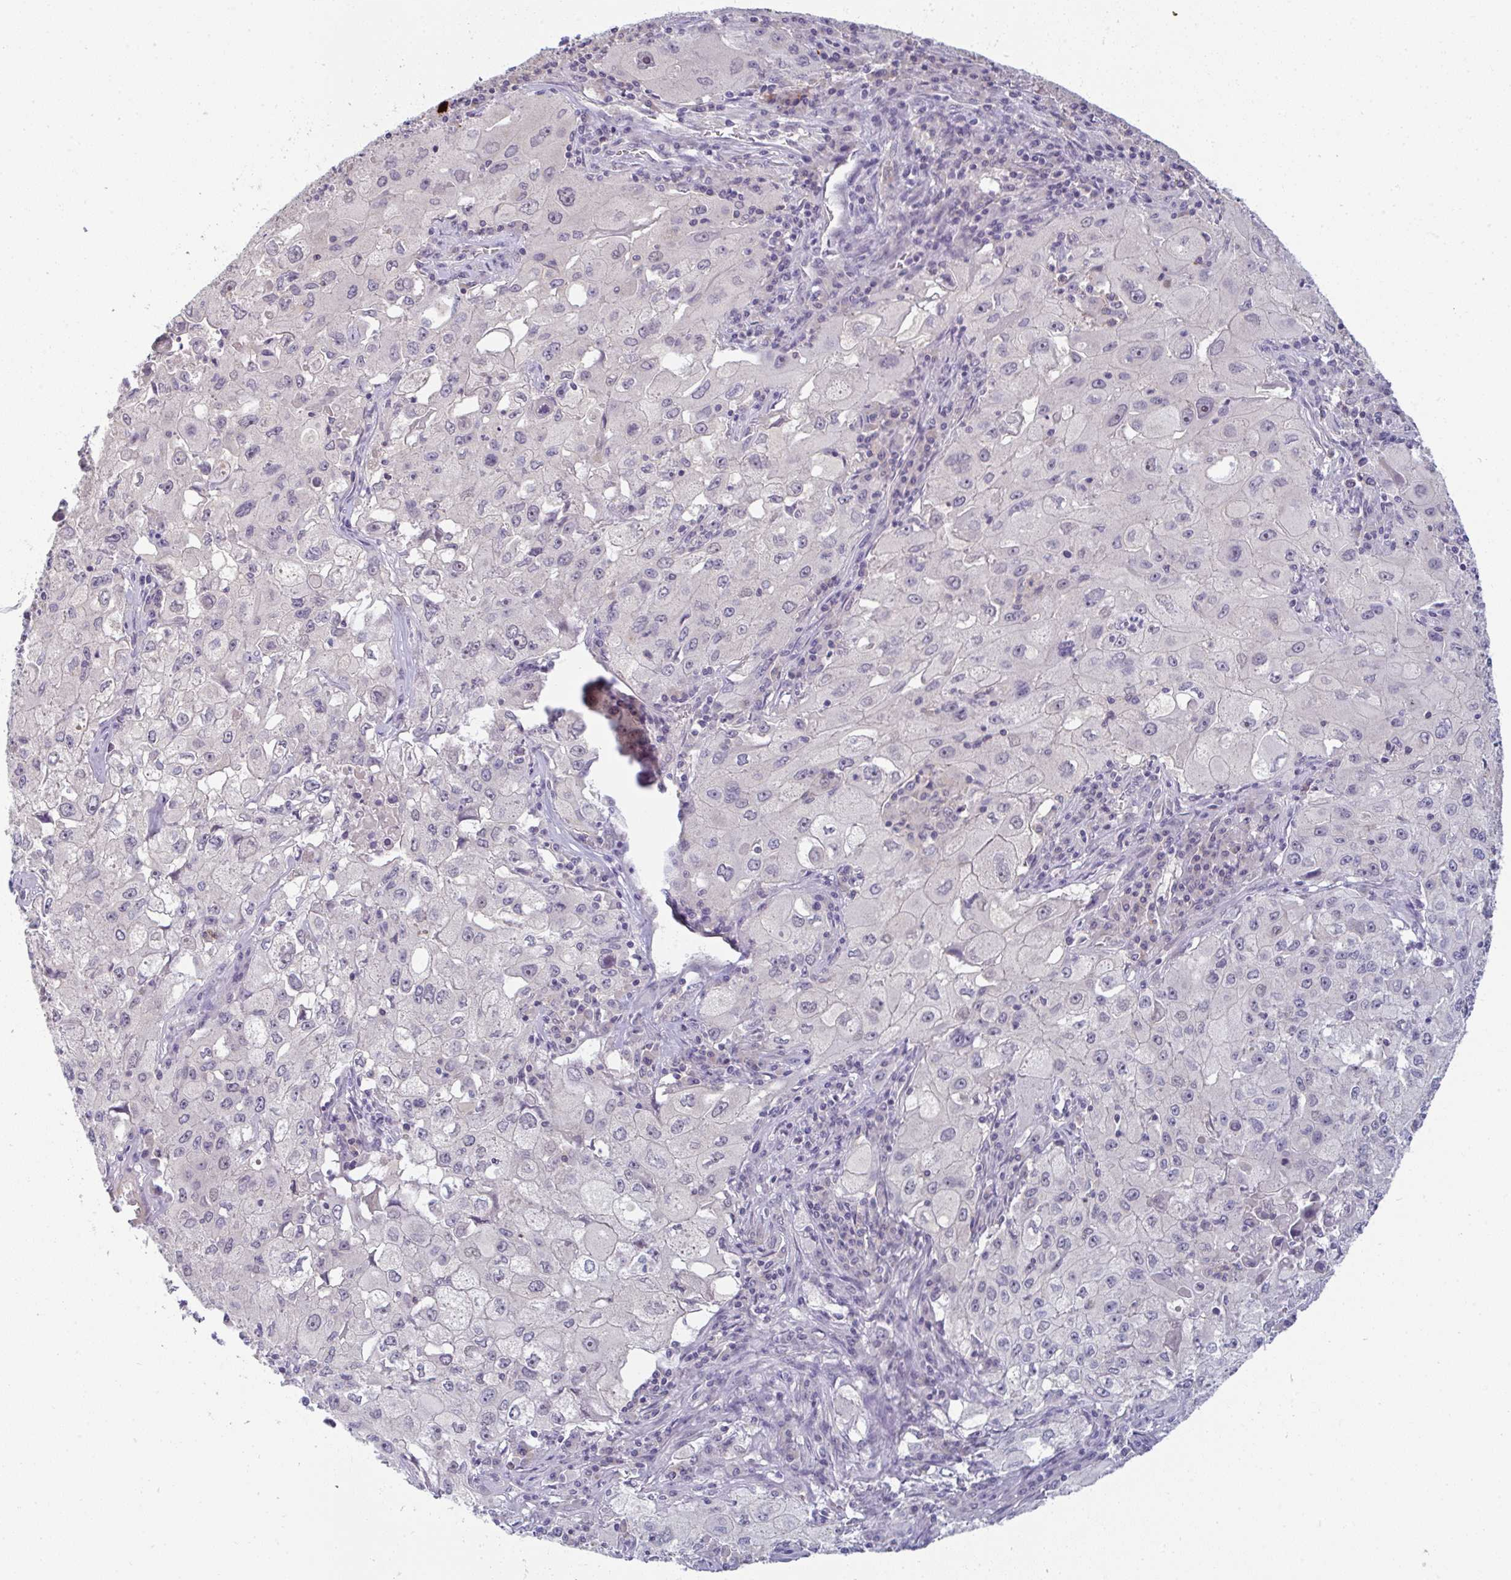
{"staining": {"intensity": "negative", "quantity": "none", "location": "none"}, "tissue": "lung cancer", "cell_type": "Tumor cells", "image_type": "cancer", "snomed": [{"axis": "morphology", "description": "Squamous cell carcinoma, NOS"}, {"axis": "topography", "description": "Lung"}], "caption": "Immunohistochemical staining of lung cancer (squamous cell carcinoma) shows no significant staining in tumor cells.", "gene": "PPFIA4", "patient": {"sex": "male", "age": 63}}